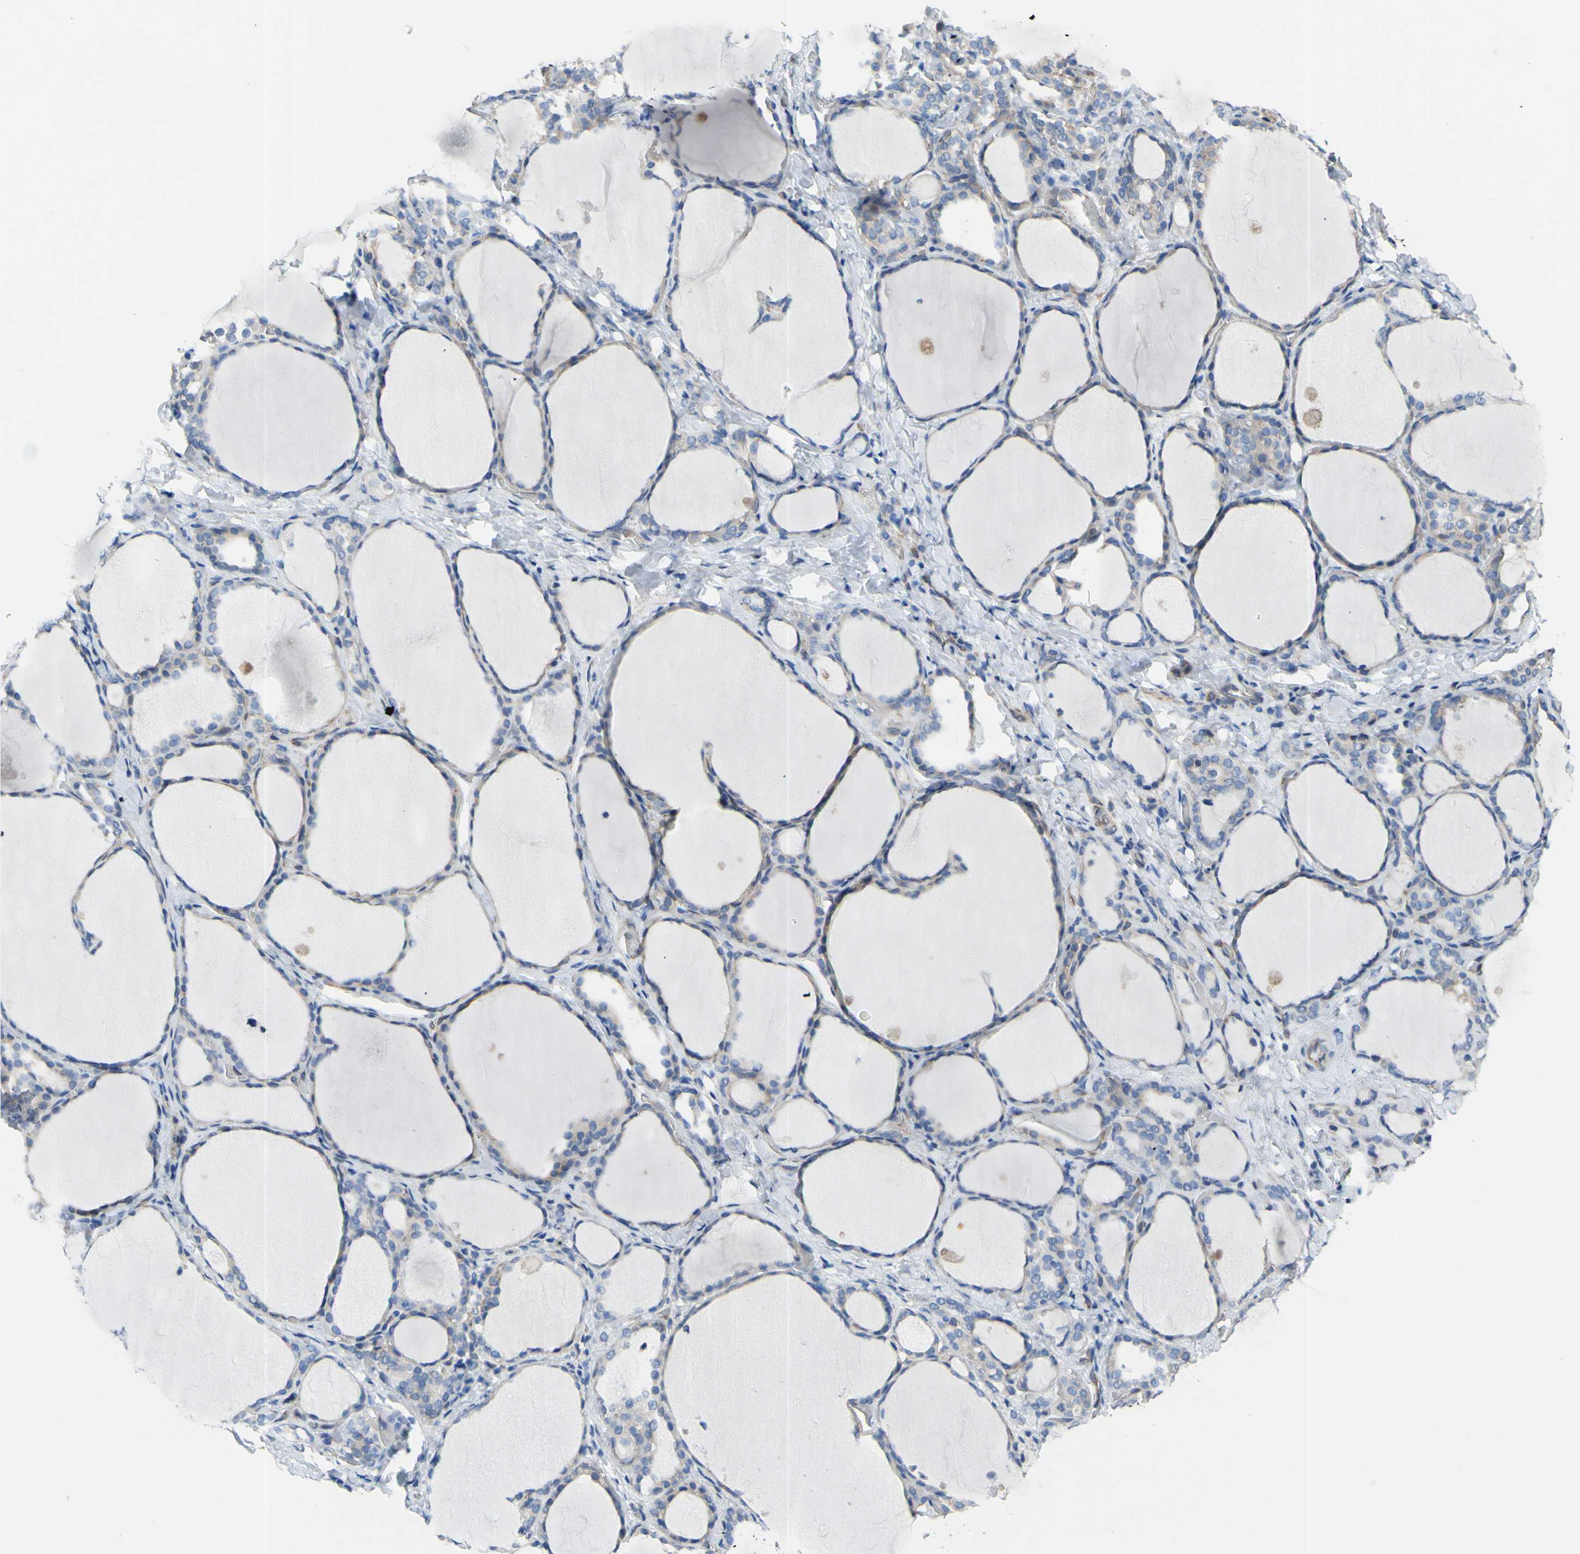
{"staining": {"intensity": "negative", "quantity": "none", "location": "none"}, "tissue": "thyroid gland", "cell_type": "Glandular cells", "image_type": "normal", "snomed": [{"axis": "morphology", "description": "Normal tissue, NOS"}, {"axis": "morphology", "description": "Papillary adenocarcinoma, NOS"}, {"axis": "topography", "description": "Thyroid gland"}], "caption": "DAB immunohistochemical staining of benign human thyroid gland shows no significant staining in glandular cells.", "gene": "MGST2", "patient": {"sex": "female", "age": 30}}